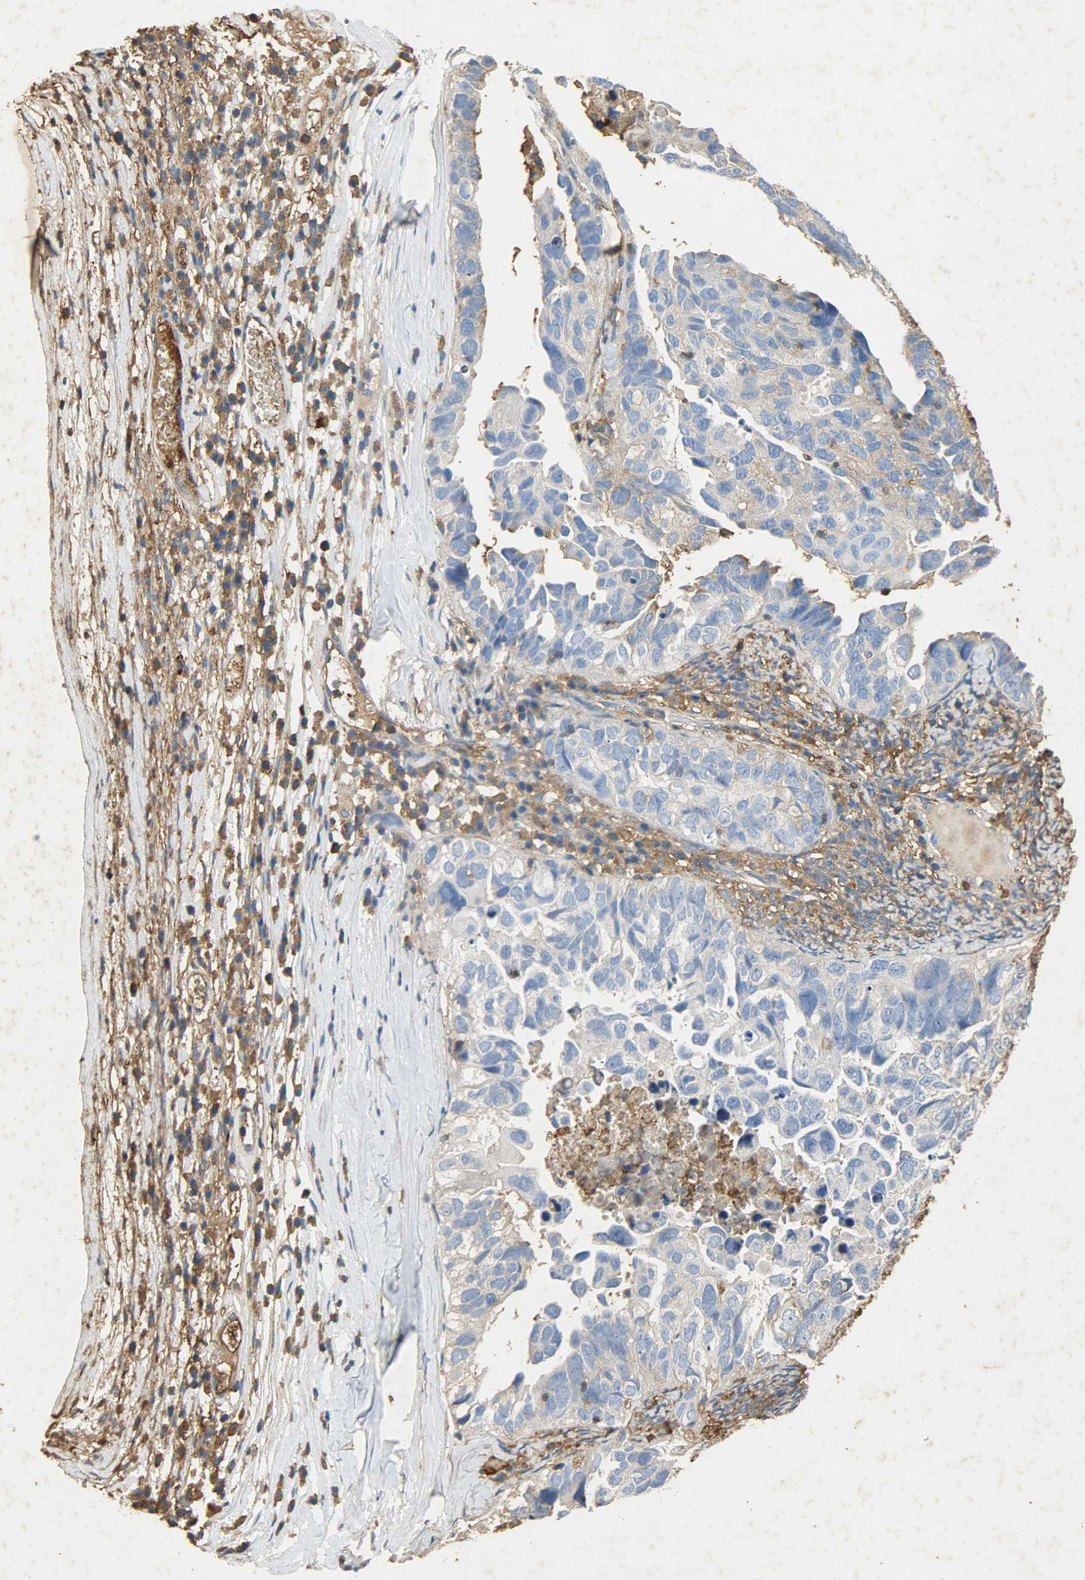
{"staining": {"intensity": "negative", "quantity": "none", "location": "none"}, "tissue": "ovarian cancer", "cell_type": "Tumor cells", "image_type": "cancer", "snomed": [{"axis": "morphology", "description": "Cystadenocarcinoma, serous, NOS"}, {"axis": "topography", "description": "Ovary"}], "caption": "Tumor cells show no significant protein staining in ovarian cancer.", "gene": "ANXA6", "patient": {"sex": "female", "age": 82}}